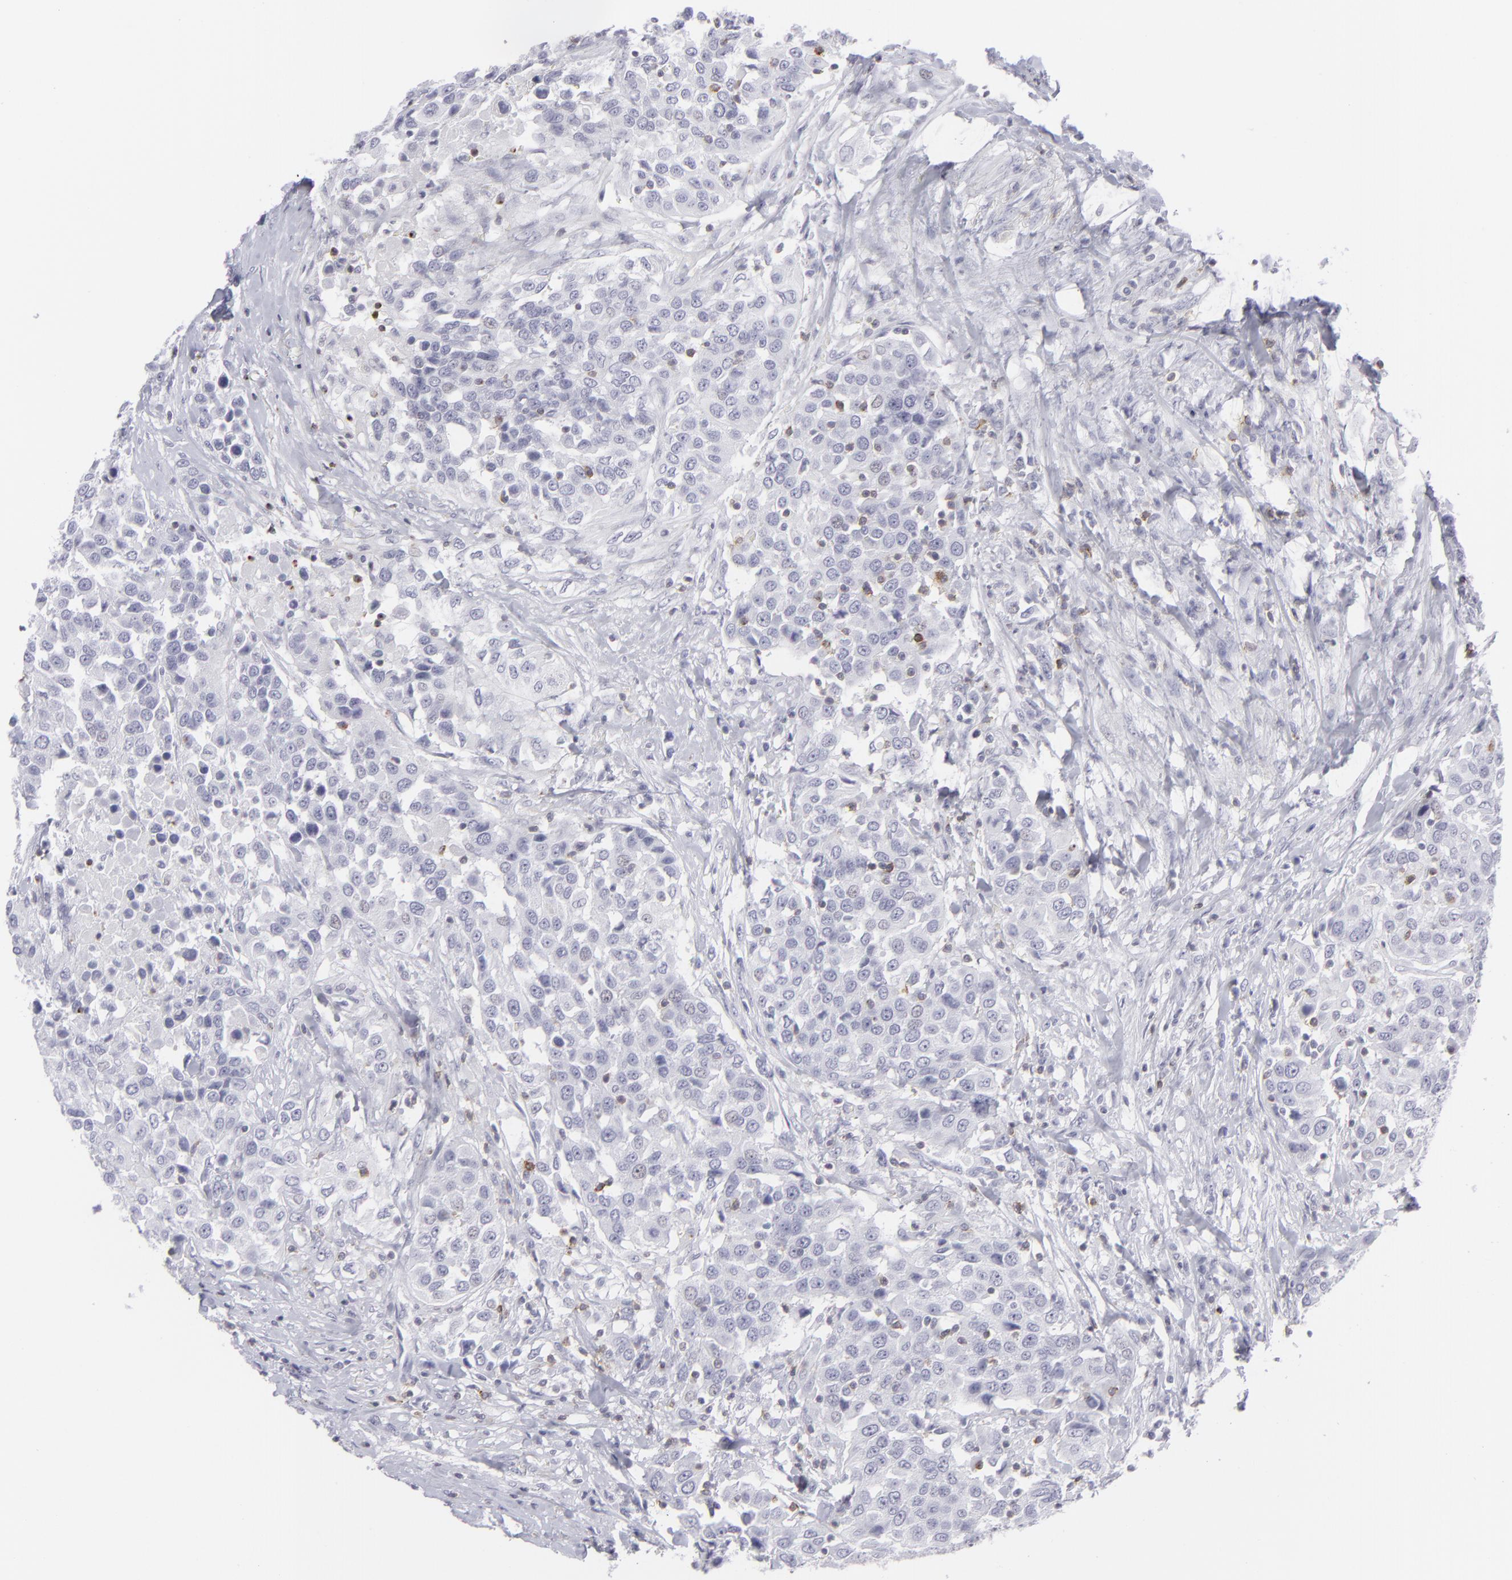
{"staining": {"intensity": "negative", "quantity": "none", "location": "none"}, "tissue": "urothelial cancer", "cell_type": "Tumor cells", "image_type": "cancer", "snomed": [{"axis": "morphology", "description": "Urothelial carcinoma, High grade"}, {"axis": "topography", "description": "Urinary bladder"}], "caption": "Tumor cells are negative for protein expression in human urothelial cancer. The staining is performed using DAB brown chromogen with nuclei counter-stained in using hematoxylin.", "gene": "CD7", "patient": {"sex": "female", "age": 80}}